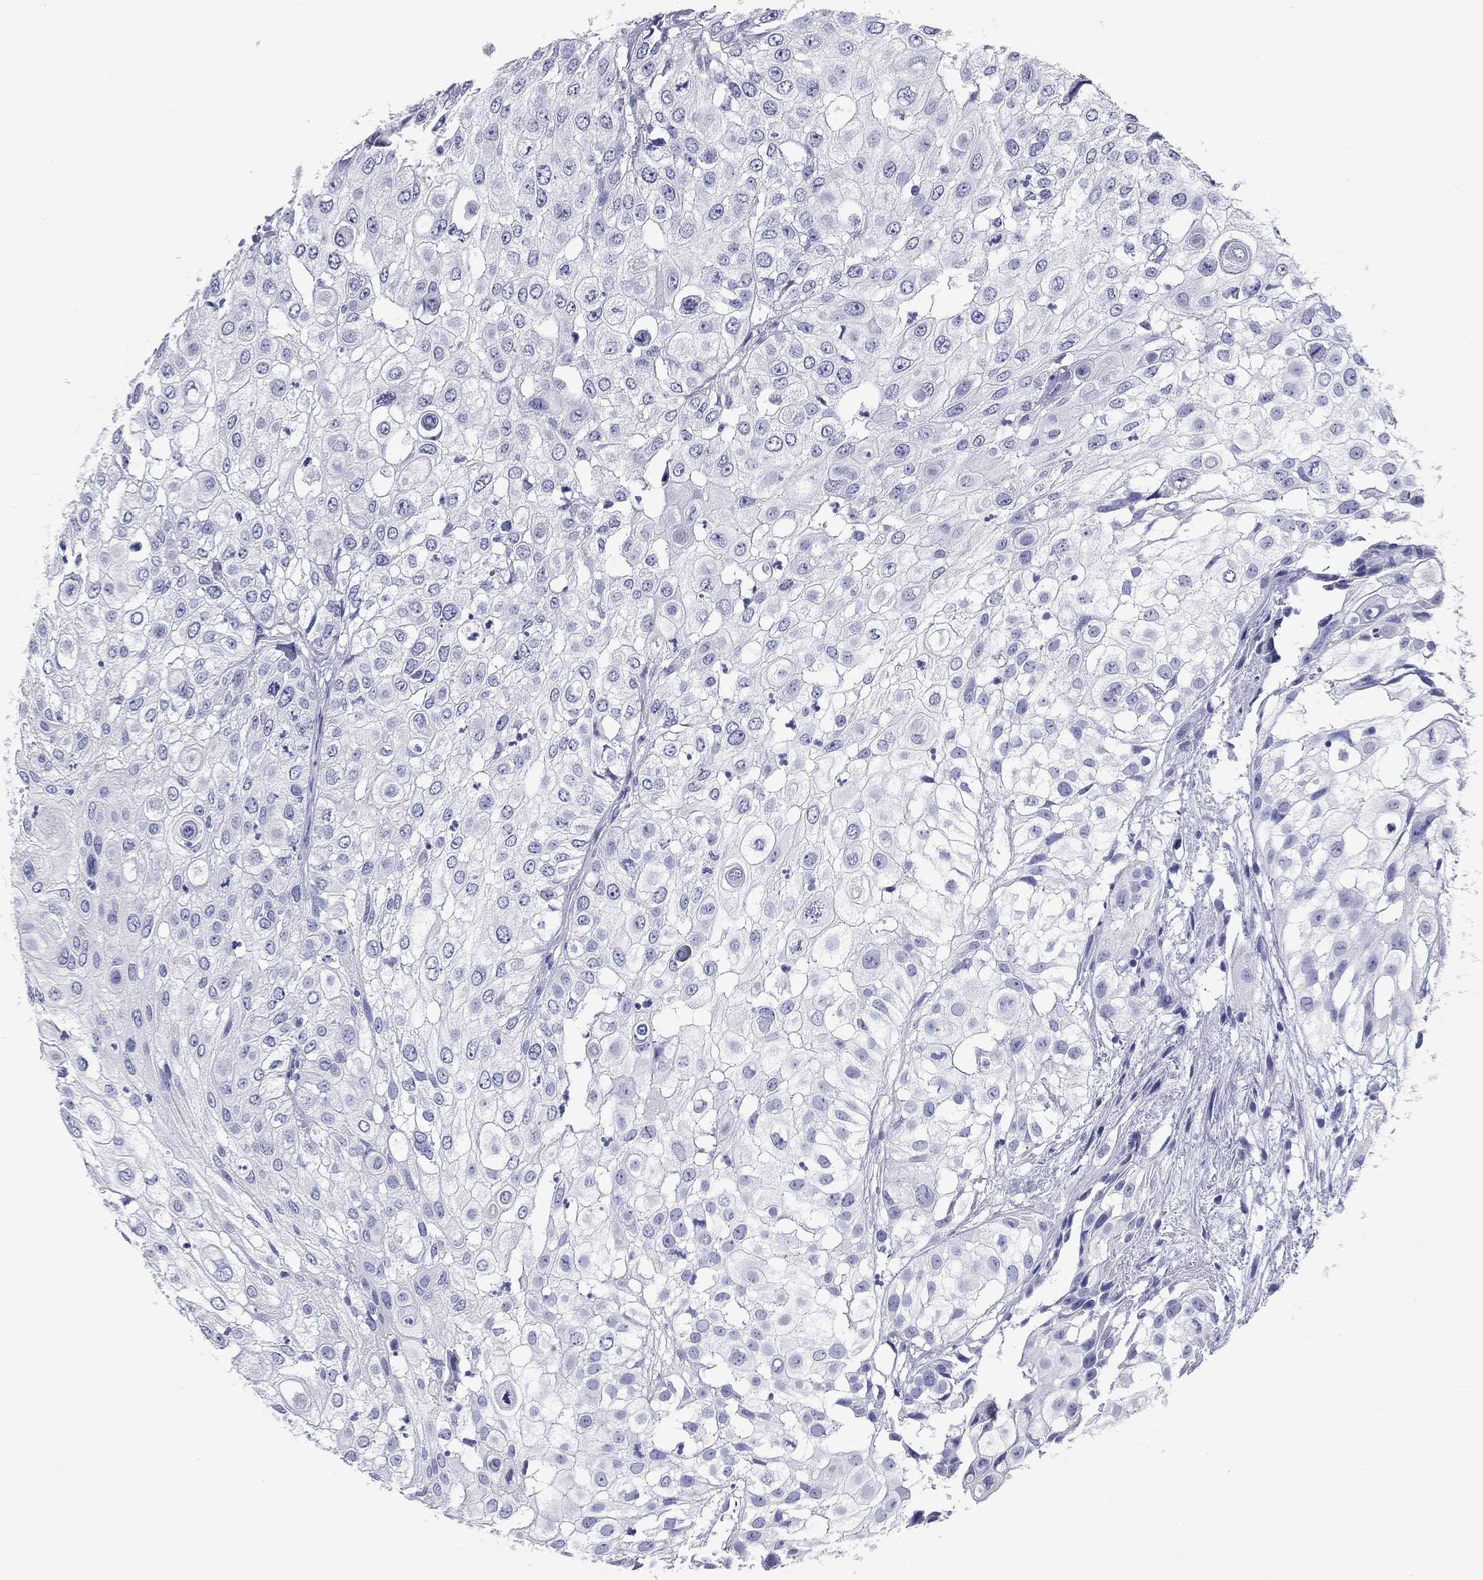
{"staining": {"intensity": "negative", "quantity": "none", "location": "none"}, "tissue": "urothelial cancer", "cell_type": "Tumor cells", "image_type": "cancer", "snomed": [{"axis": "morphology", "description": "Urothelial carcinoma, High grade"}, {"axis": "topography", "description": "Urinary bladder"}], "caption": "Tumor cells are negative for protein expression in human urothelial cancer.", "gene": "DNALI1", "patient": {"sex": "female", "age": 79}}